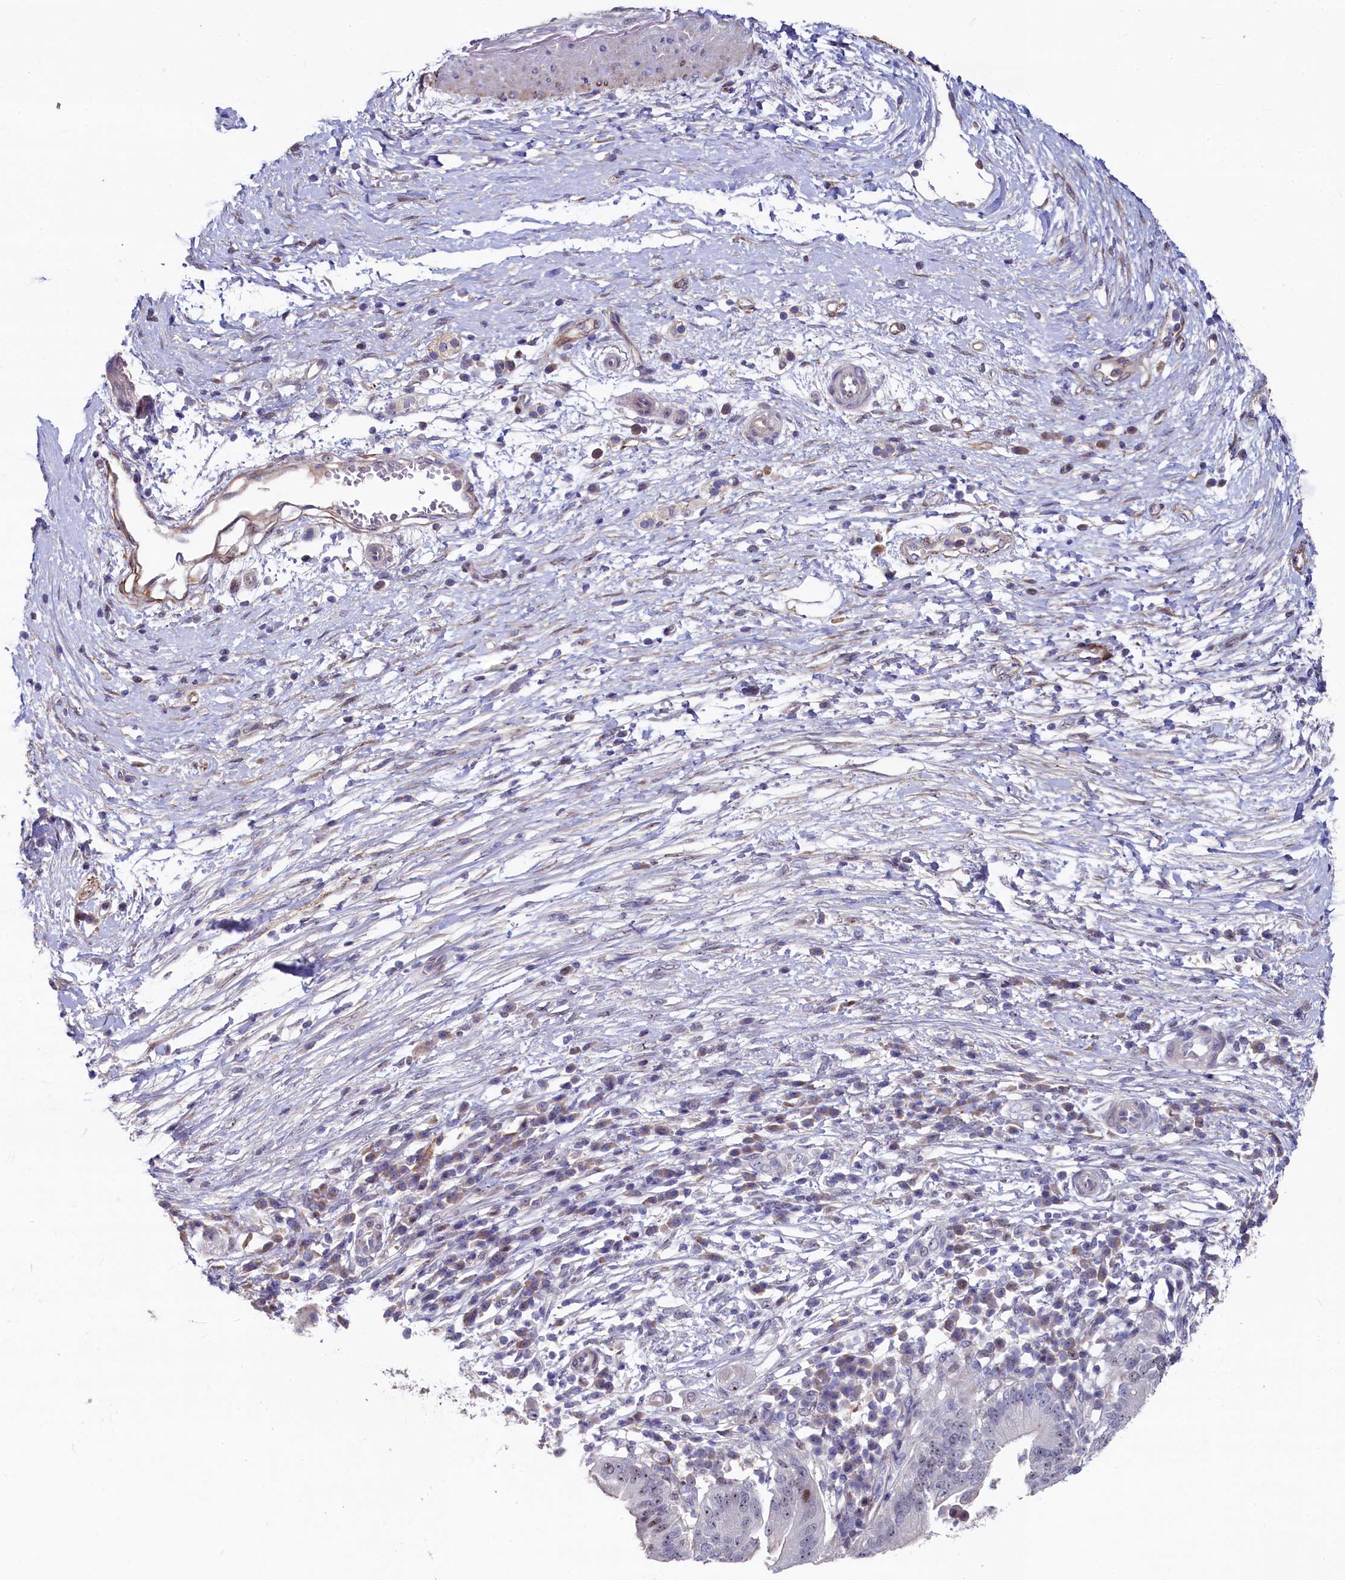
{"staining": {"intensity": "weak", "quantity": "<25%", "location": "nuclear"}, "tissue": "pancreatic cancer", "cell_type": "Tumor cells", "image_type": "cancer", "snomed": [{"axis": "morphology", "description": "Adenocarcinoma, NOS"}, {"axis": "topography", "description": "Pancreas"}], "caption": "DAB (3,3'-diaminobenzidine) immunohistochemical staining of pancreatic cancer displays no significant staining in tumor cells.", "gene": "ASXL3", "patient": {"sex": "male", "age": 68}}